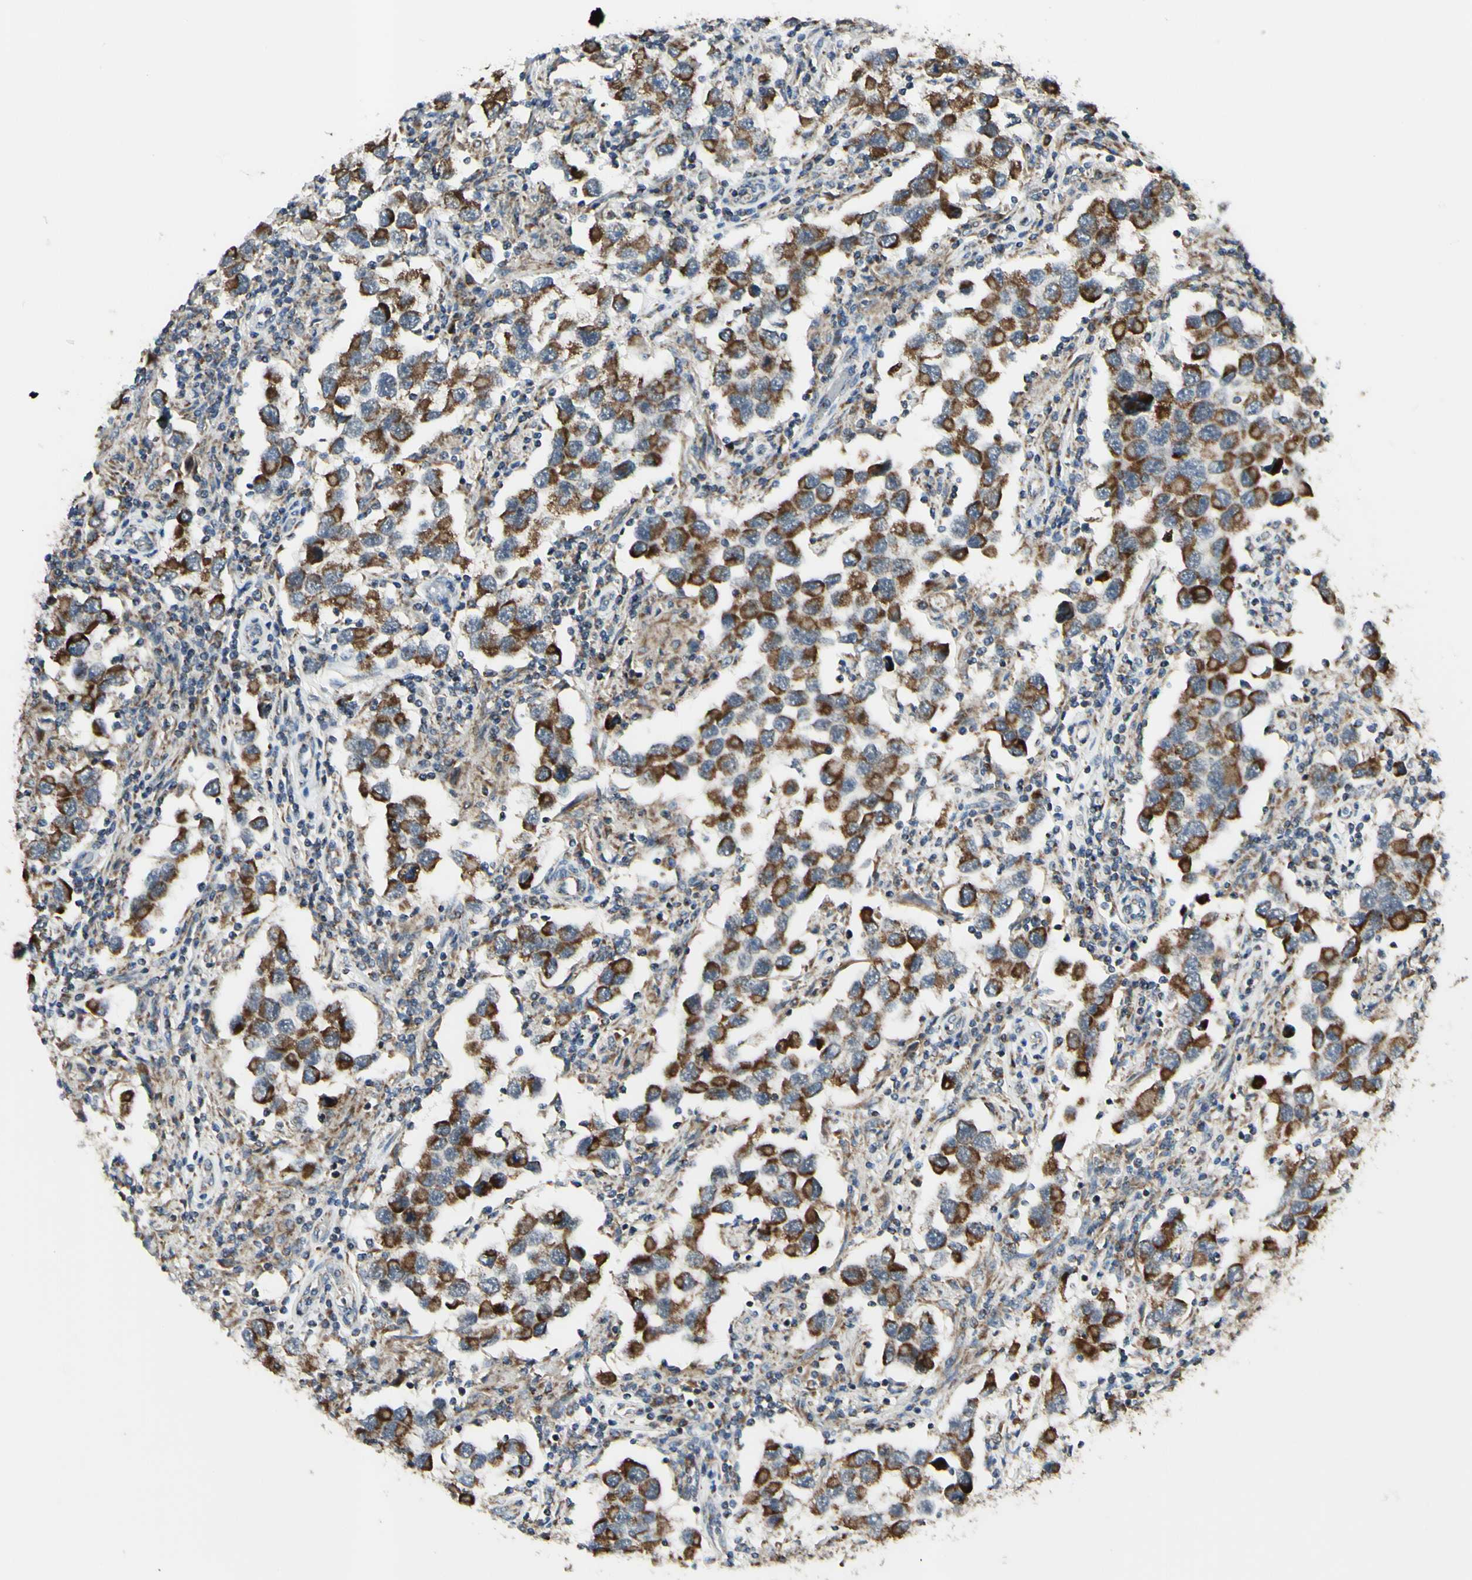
{"staining": {"intensity": "moderate", "quantity": ">75%", "location": "cytoplasmic/membranous"}, "tissue": "testis cancer", "cell_type": "Tumor cells", "image_type": "cancer", "snomed": [{"axis": "morphology", "description": "Carcinoma, Embryonal, NOS"}, {"axis": "topography", "description": "Testis"}], "caption": "Brown immunohistochemical staining in human testis cancer (embryonal carcinoma) demonstrates moderate cytoplasmic/membranous staining in about >75% of tumor cells. (DAB (3,3'-diaminobenzidine) = brown stain, brightfield microscopy at high magnification).", "gene": "DHRS3", "patient": {"sex": "male", "age": 21}}